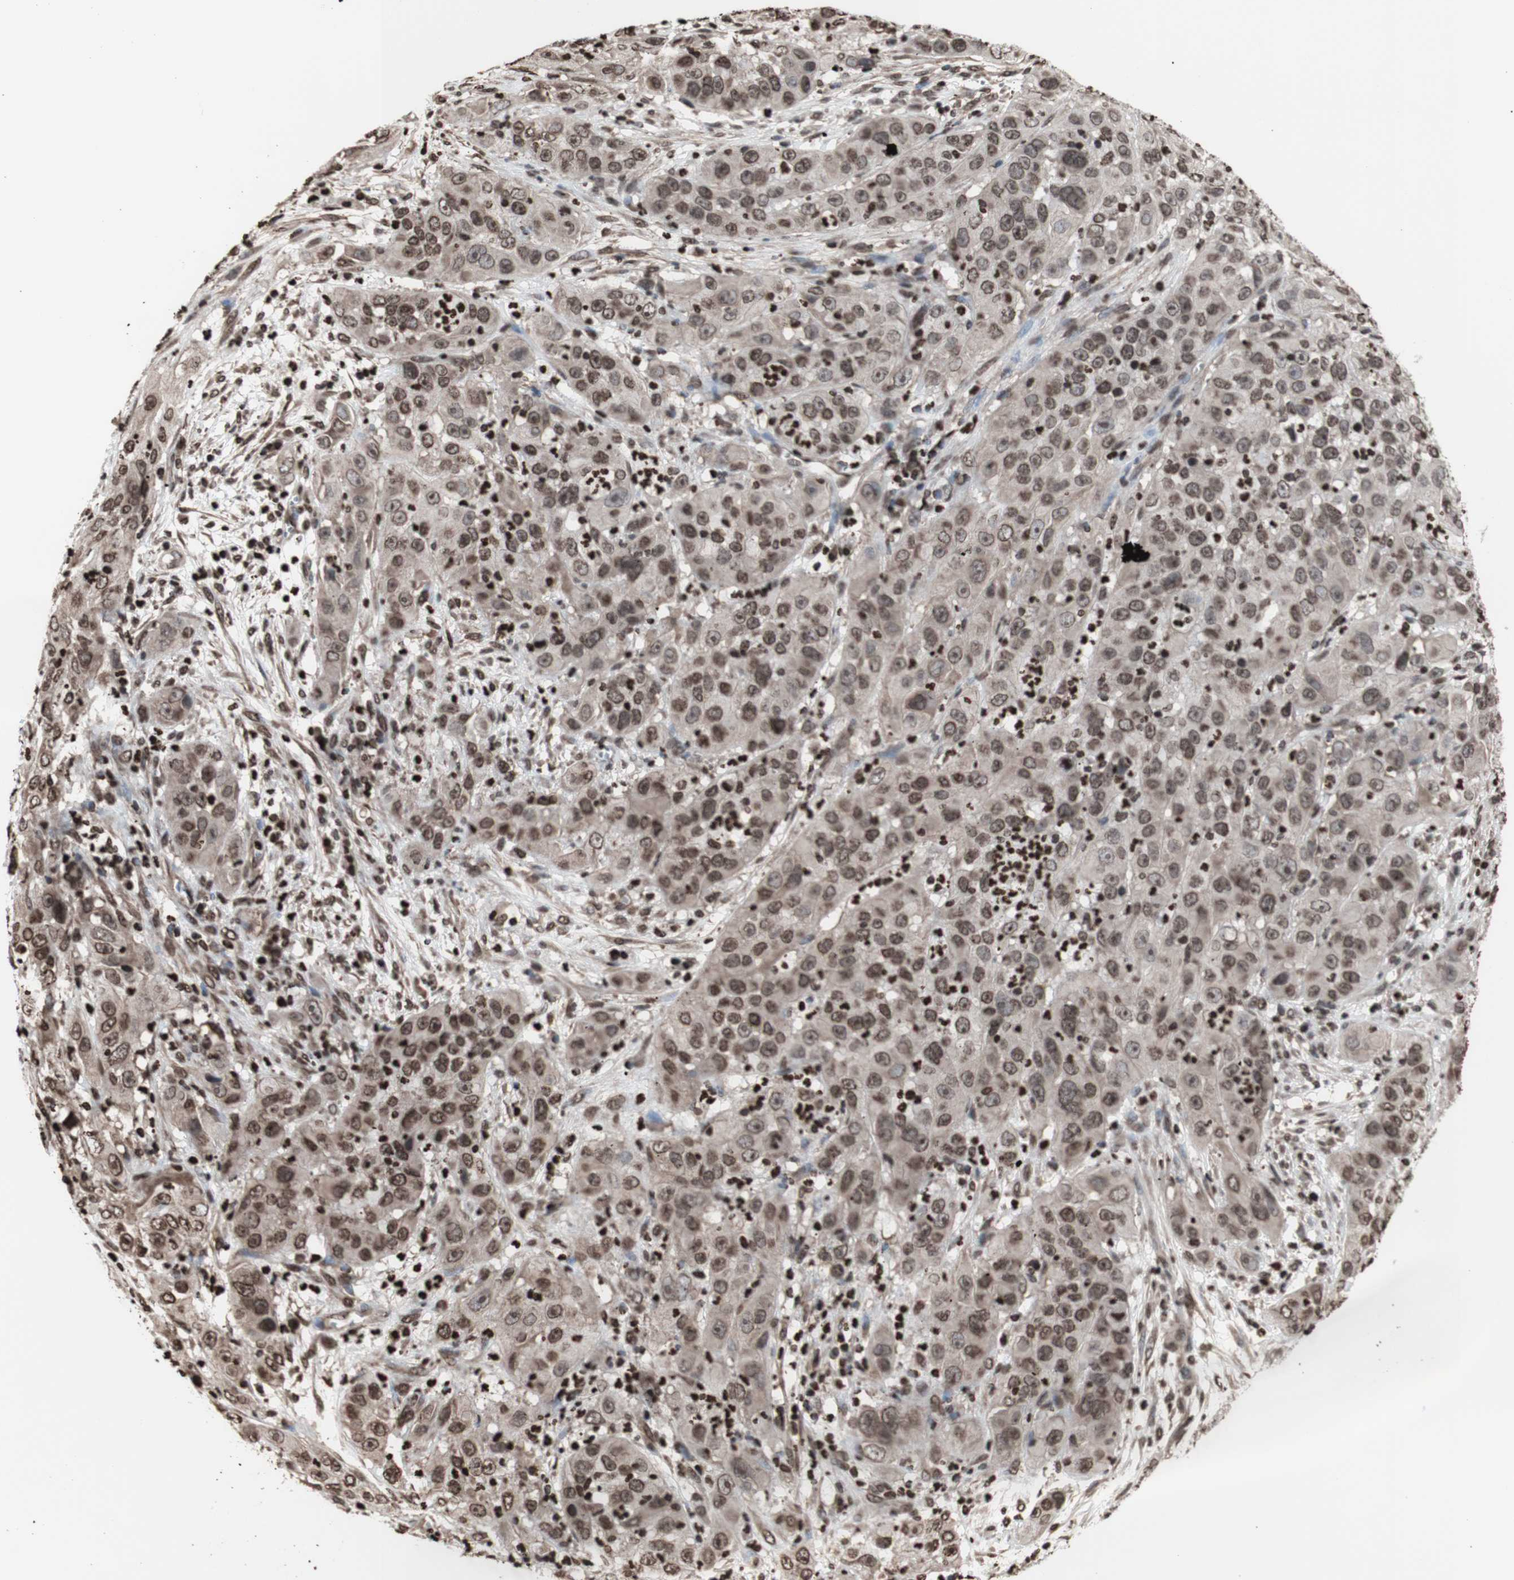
{"staining": {"intensity": "moderate", "quantity": ">75%", "location": "cytoplasmic/membranous,nuclear"}, "tissue": "cervical cancer", "cell_type": "Tumor cells", "image_type": "cancer", "snomed": [{"axis": "morphology", "description": "Squamous cell carcinoma, NOS"}, {"axis": "topography", "description": "Cervix"}], "caption": "Cervical cancer tissue shows moderate cytoplasmic/membranous and nuclear expression in about >75% of tumor cells, visualized by immunohistochemistry.", "gene": "SNAI2", "patient": {"sex": "female", "age": 32}}